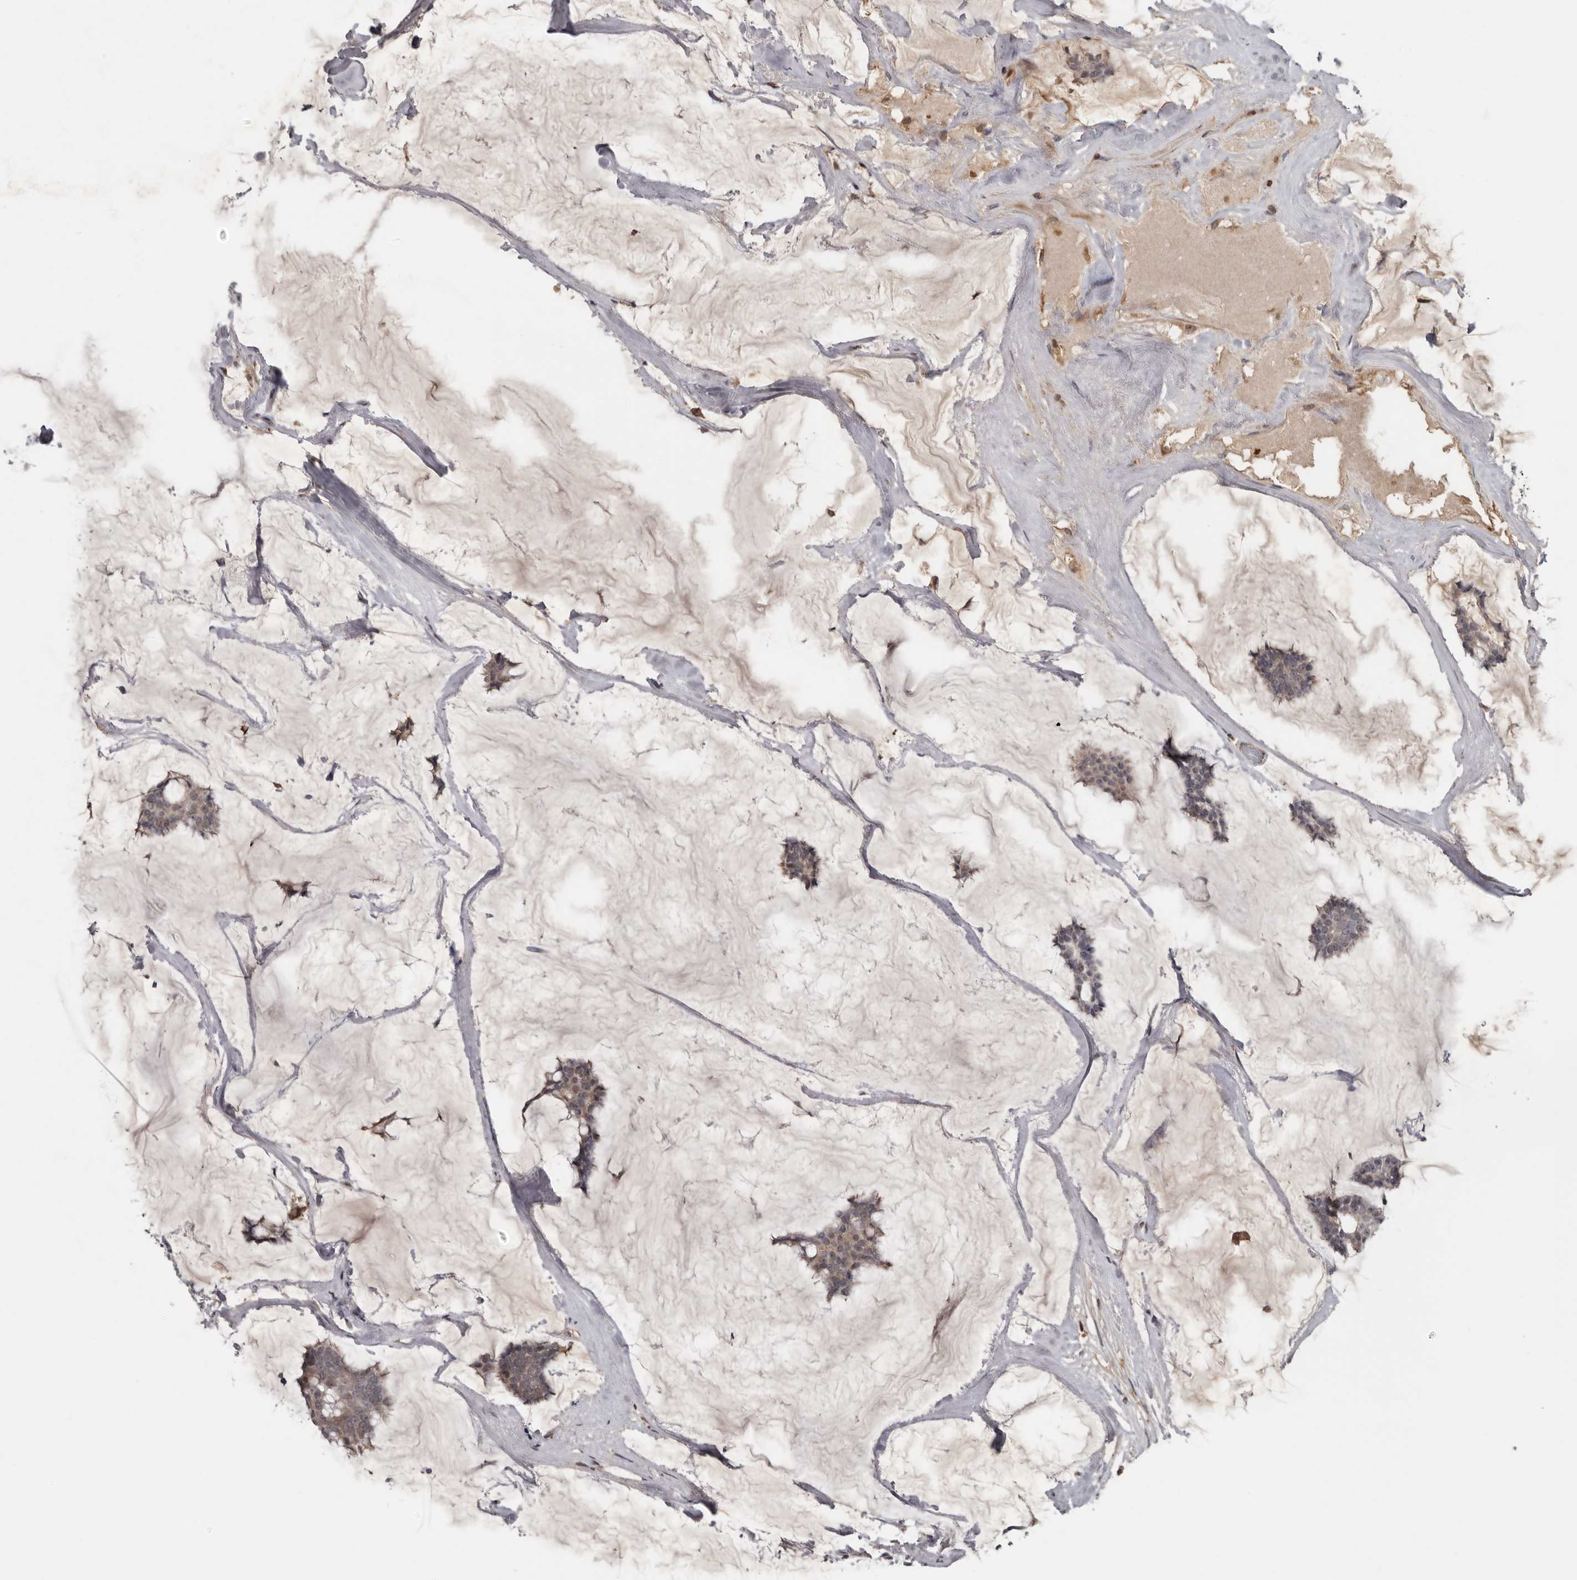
{"staining": {"intensity": "weak", "quantity": "<25%", "location": "nuclear"}, "tissue": "breast cancer", "cell_type": "Tumor cells", "image_type": "cancer", "snomed": [{"axis": "morphology", "description": "Duct carcinoma"}, {"axis": "topography", "description": "Breast"}], "caption": "IHC of breast cancer (infiltrating ductal carcinoma) shows no staining in tumor cells.", "gene": "CDCA8", "patient": {"sex": "female", "age": 93}}